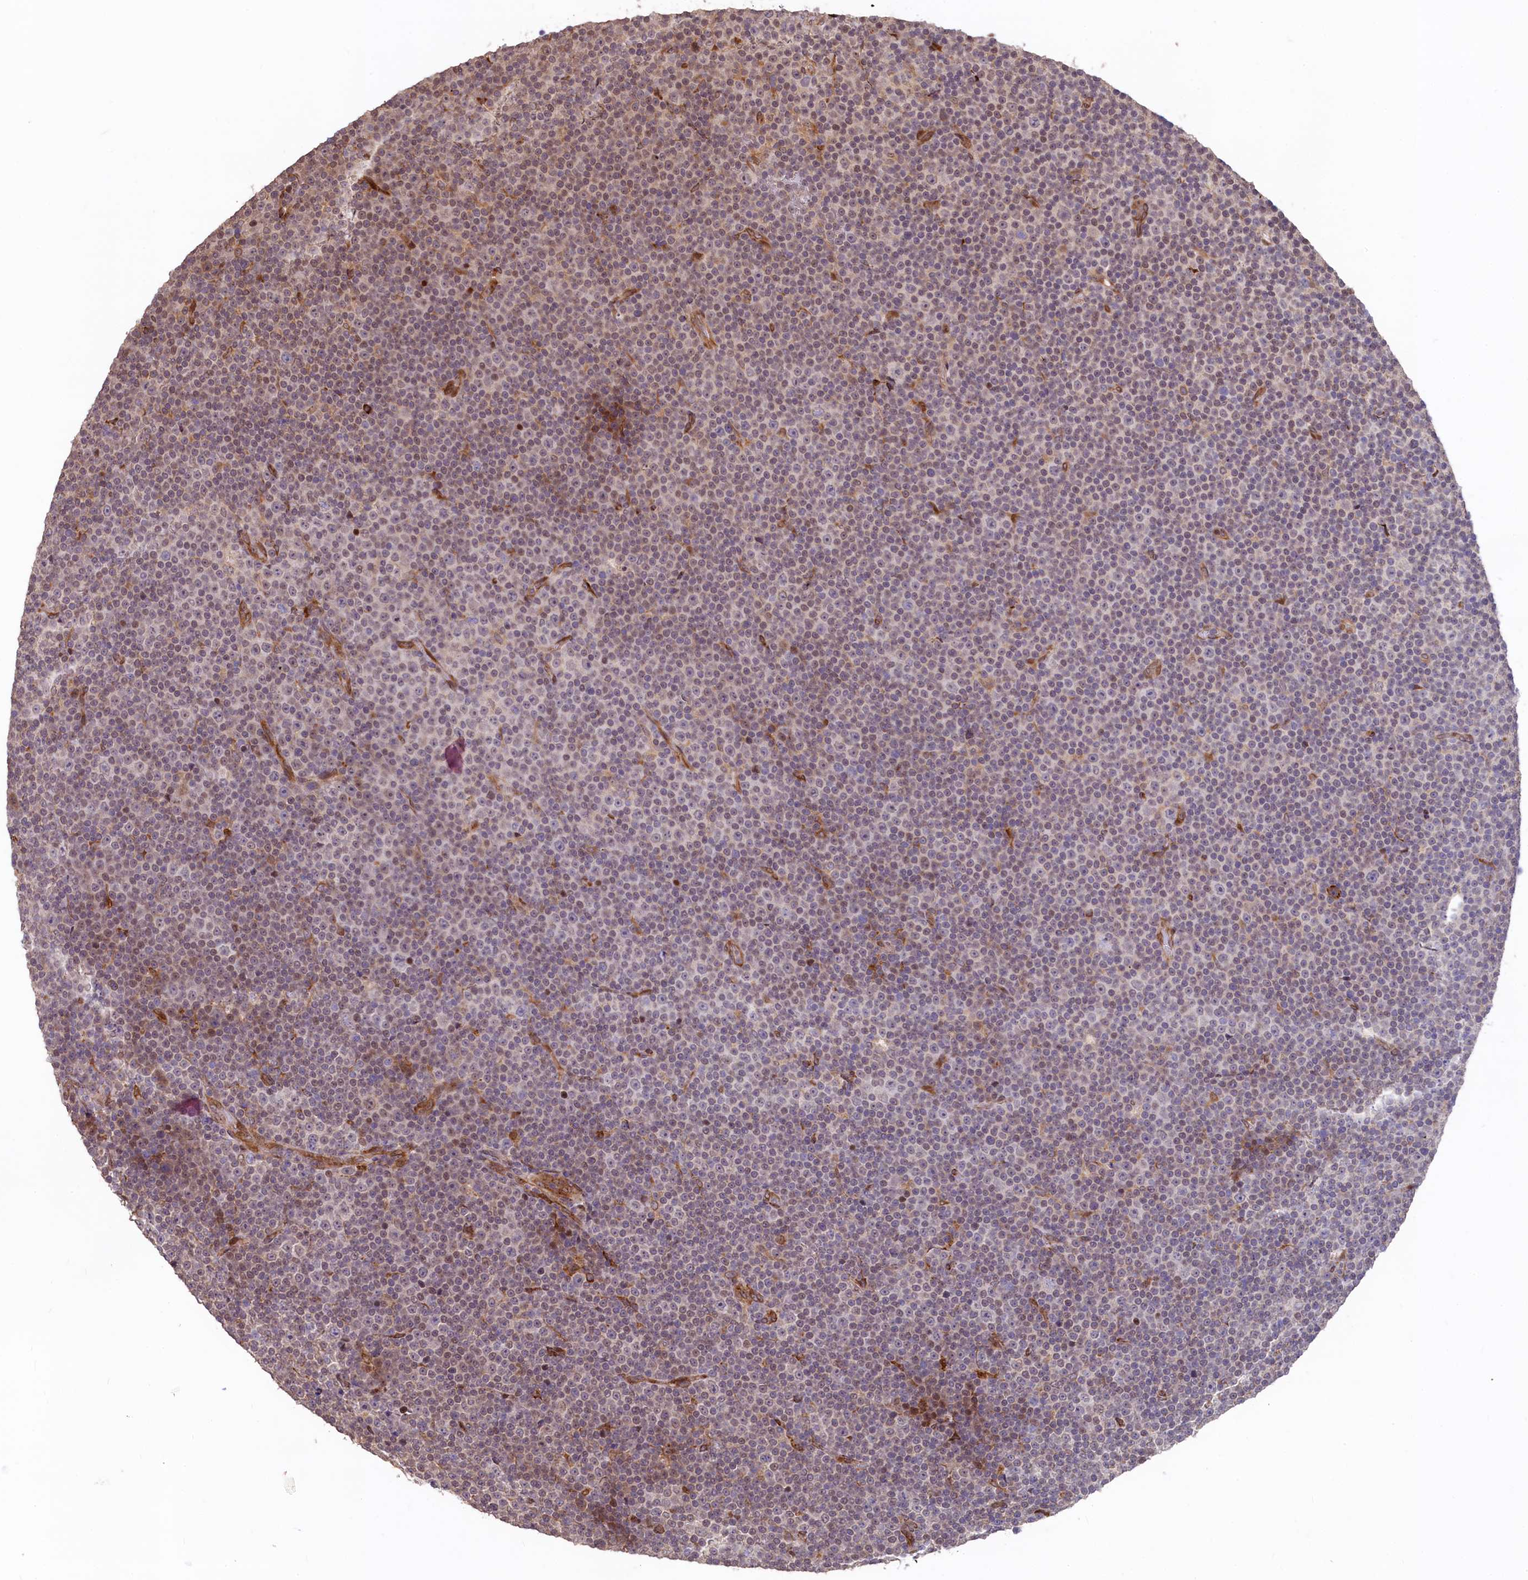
{"staining": {"intensity": "negative", "quantity": "none", "location": "none"}, "tissue": "lymphoma", "cell_type": "Tumor cells", "image_type": "cancer", "snomed": [{"axis": "morphology", "description": "Malignant lymphoma, non-Hodgkin's type, Low grade"}, {"axis": "topography", "description": "Lymph node"}], "caption": "IHC histopathology image of neoplastic tissue: lymphoma stained with DAB exhibits no significant protein positivity in tumor cells.", "gene": "C5orf15", "patient": {"sex": "female", "age": 67}}